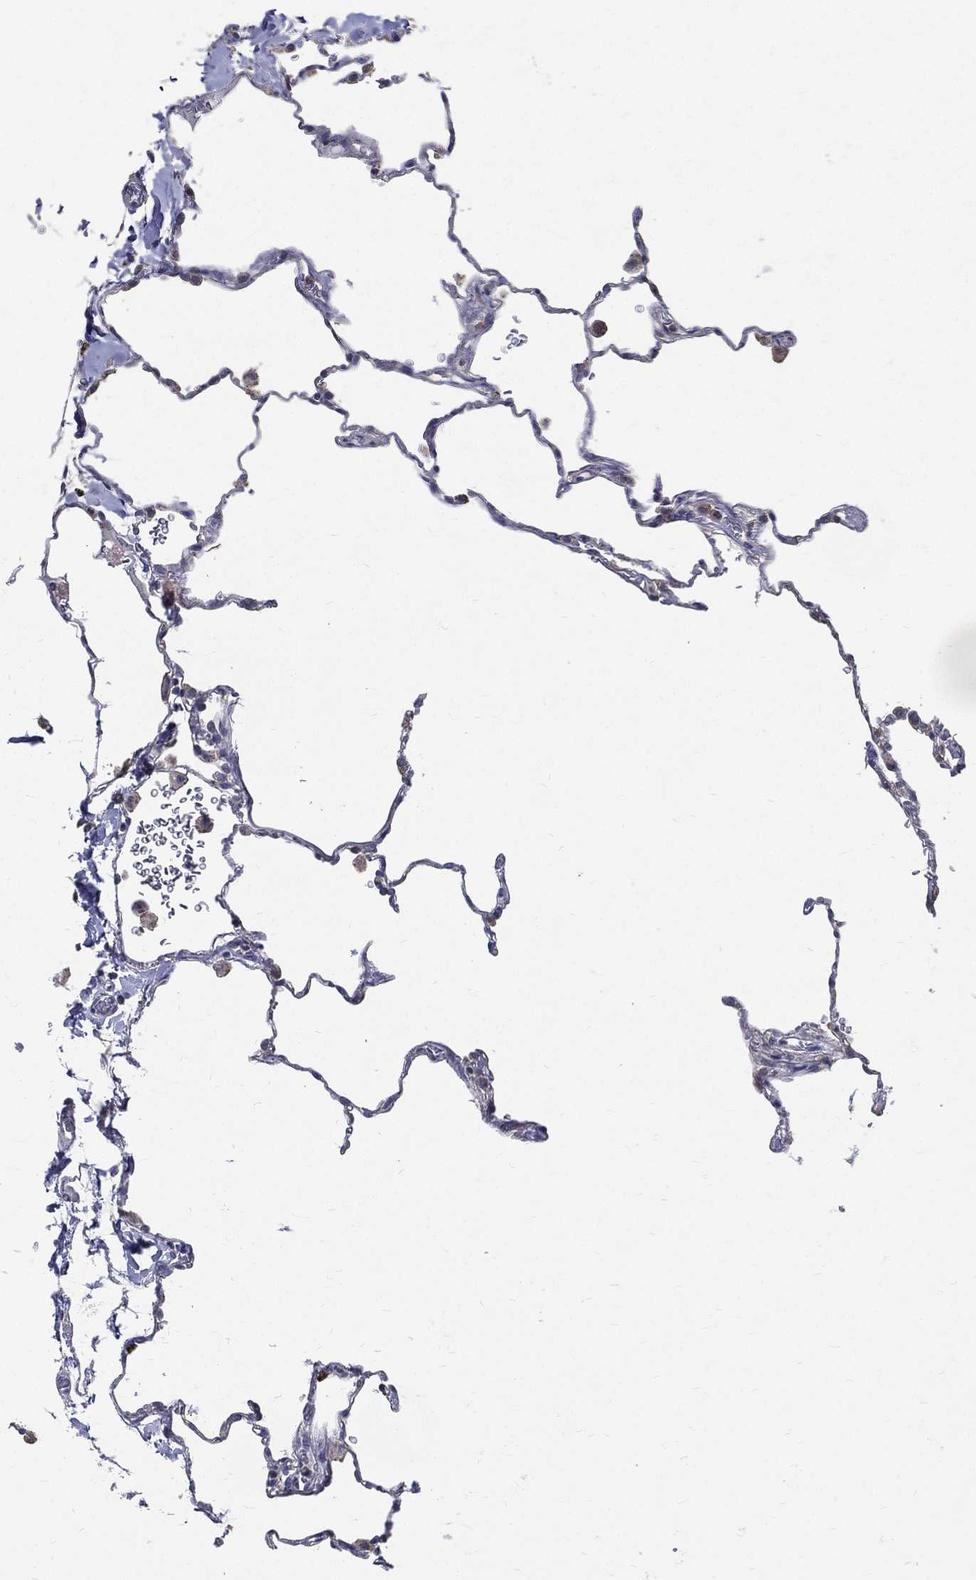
{"staining": {"intensity": "negative", "quantity": "none", "location": "none"}, "tissue": "lung", "cell_type": "Alveolar cells", "image_type": "normal", "snomed": [{"axis": "morphology", "description": "Normal tissue, NOS"}, {"axis": "morphology", "description": "Adenocarcinoma, metastatic, NOS"}, {"axis": "topography", "description": "Lung"}], "caption": "Immunohistochemistry of benign human lung exhibits no positivity in alveolar cells. (Immunohistochemistry (ihc), brightfield microscopy, high magnification).", "gene": "SERPINB2", "patient": {"sex": "male", "age": 45}}